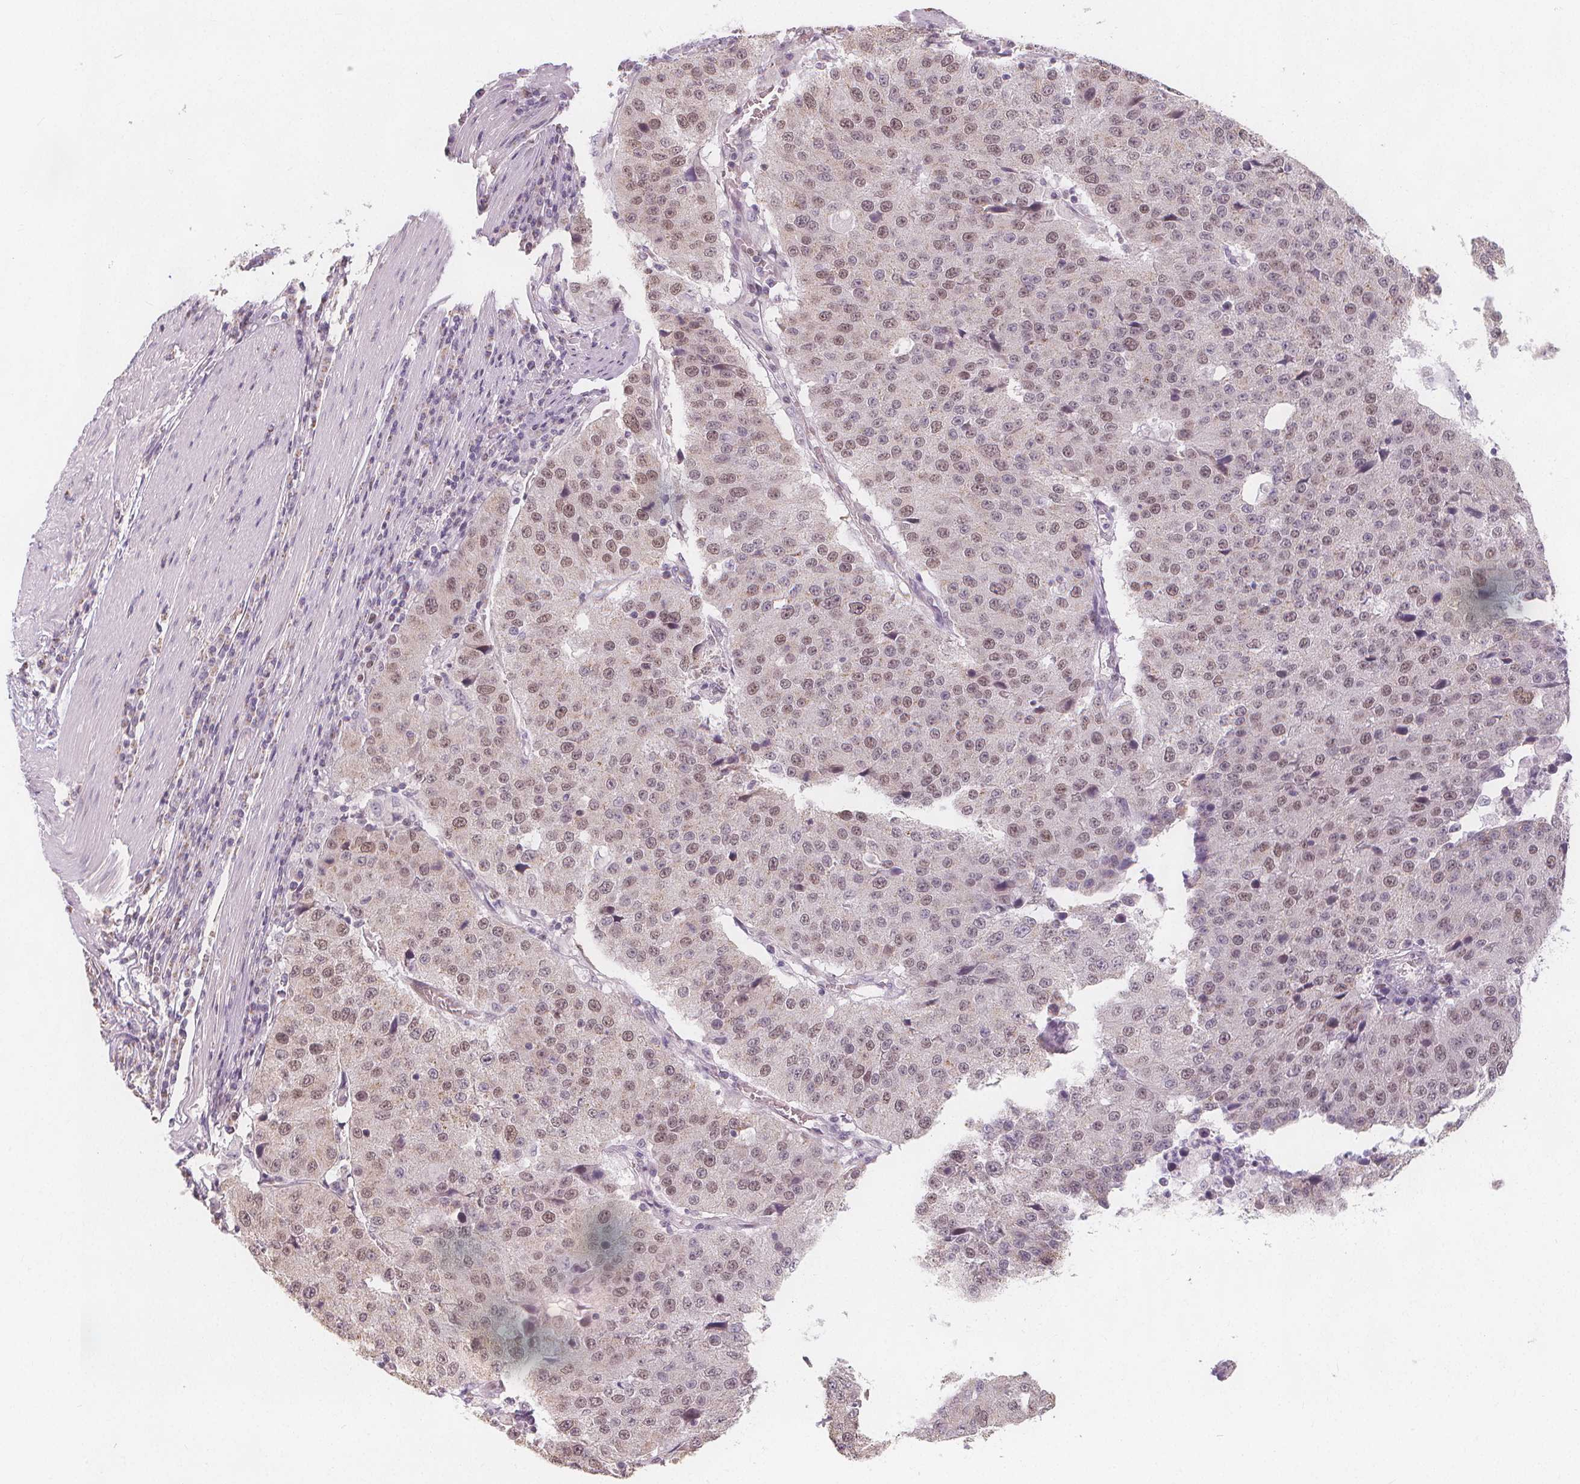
{"staining": {"intensity": "weak", "quantity": ">75%", "location": "nuclear"}, "tissue": "stomach cancer", "cell_type": "Tumor cells", "image_type": "cancer", "snomed": [{"axis": "morphology", "description": "Adenocarcinoma, NOS"}, {"axis": "topography", "description": "Stomach"}], "caption": "Stomach cancer (adenocarcinoma) was stained to show a protein in brown. There is low levels of weak nuclear positivity in approximately >75% of tumor cells.", "gene": "TIPIN", "patient": {"sex": "male", "age": 71}}